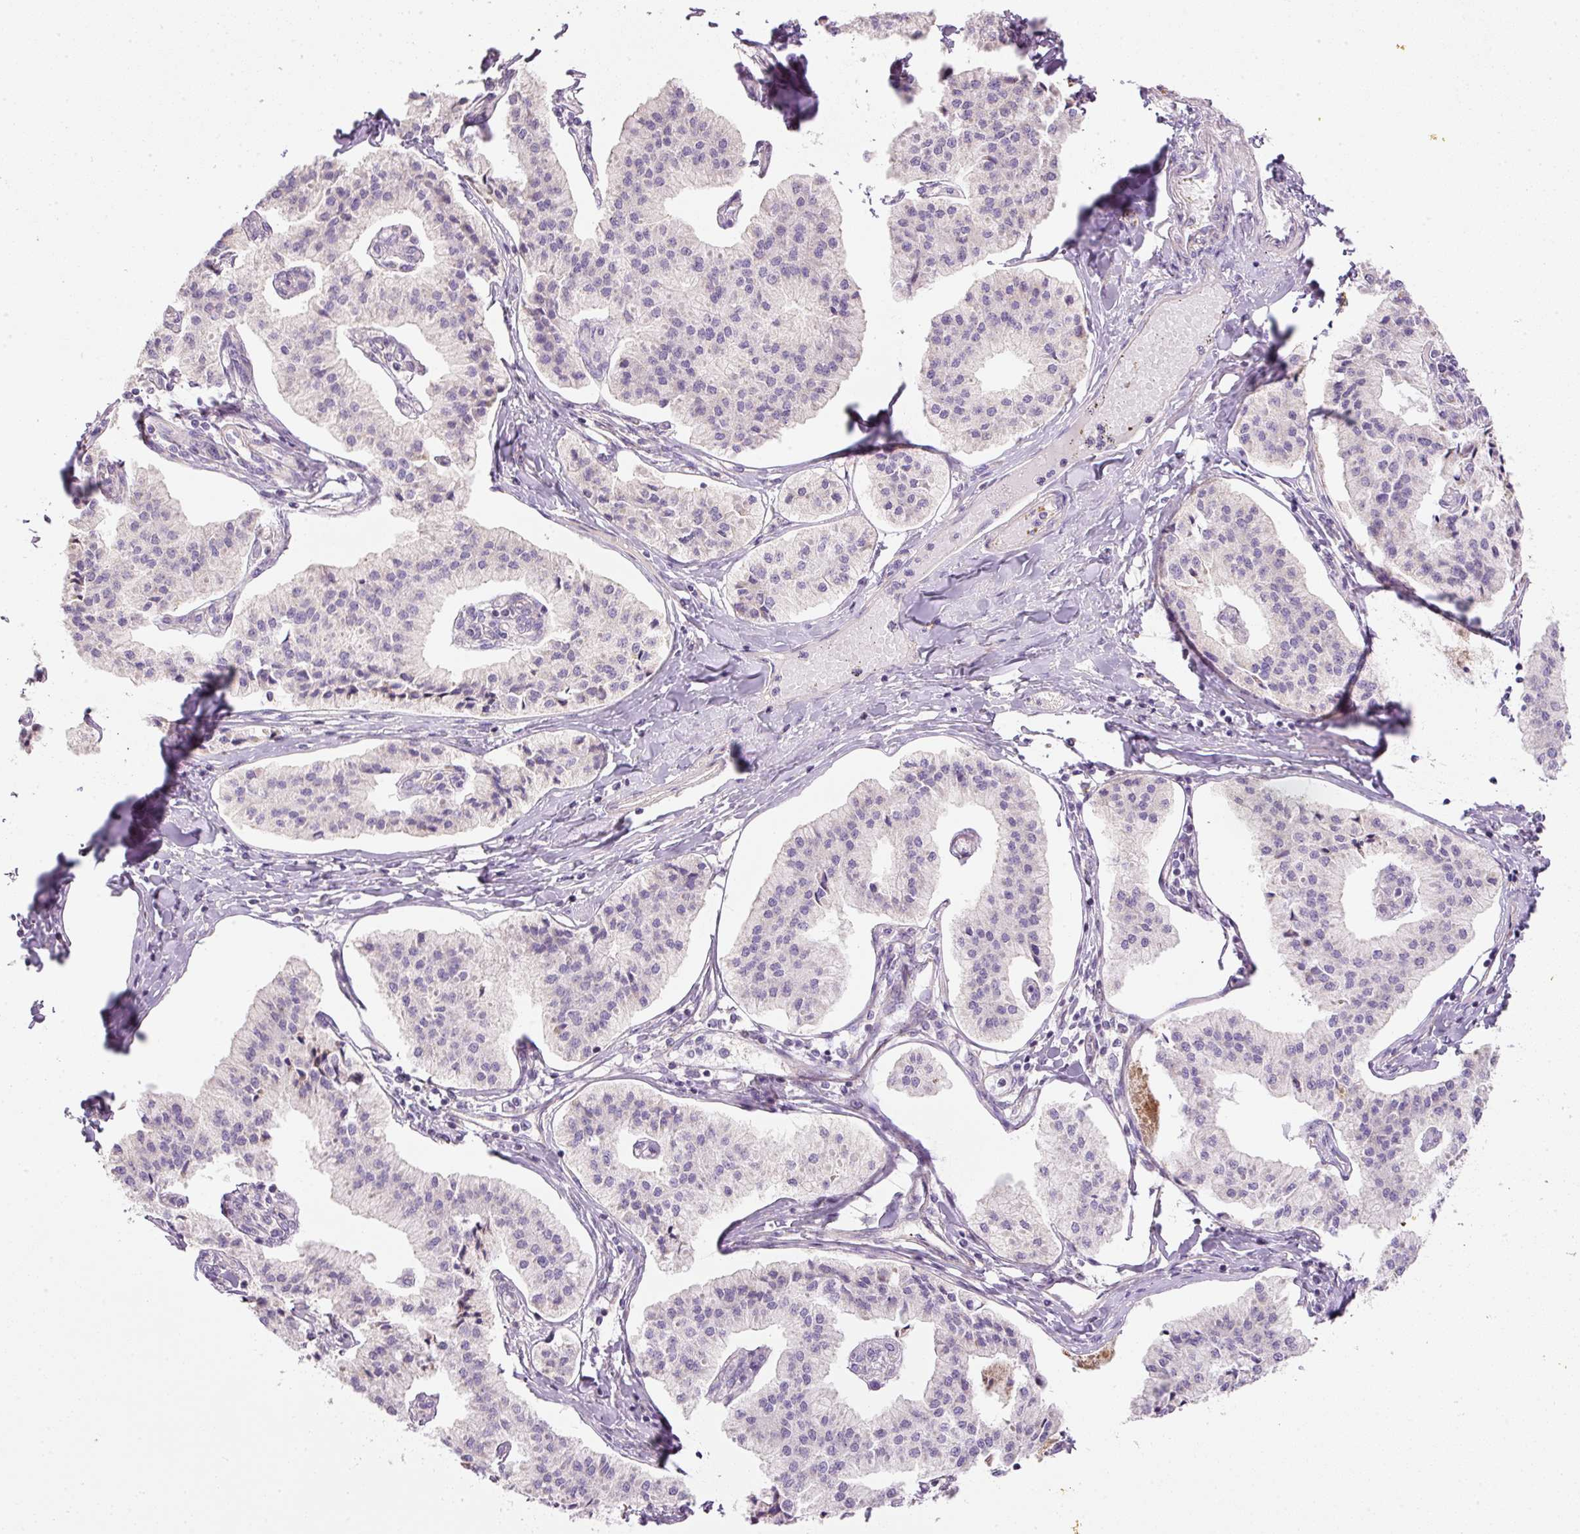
{"staining": {"intensity": "negative", "quantity": "none", "location": "none"}, "tissue": "pancreatic cancer", "cell_type": "Tumor cells", "image_type": "cancer", "snomed": [{"axis": "morphology", "description": "Adenocarcinoma, NOS"}, {"axis": "topography", "description": "Pancreas"}], "caption": "A micrograph of human pancreatic cancer is negative for staining in tumor cells. Brightfield microscopy of IHC stained with DAB (3,3'-diaminobenzidine) (brown) and hematoxylin (blue), captured at high magnification.", "gene": "KPNA5", "patient": {"sex": "female", "age": 50}}